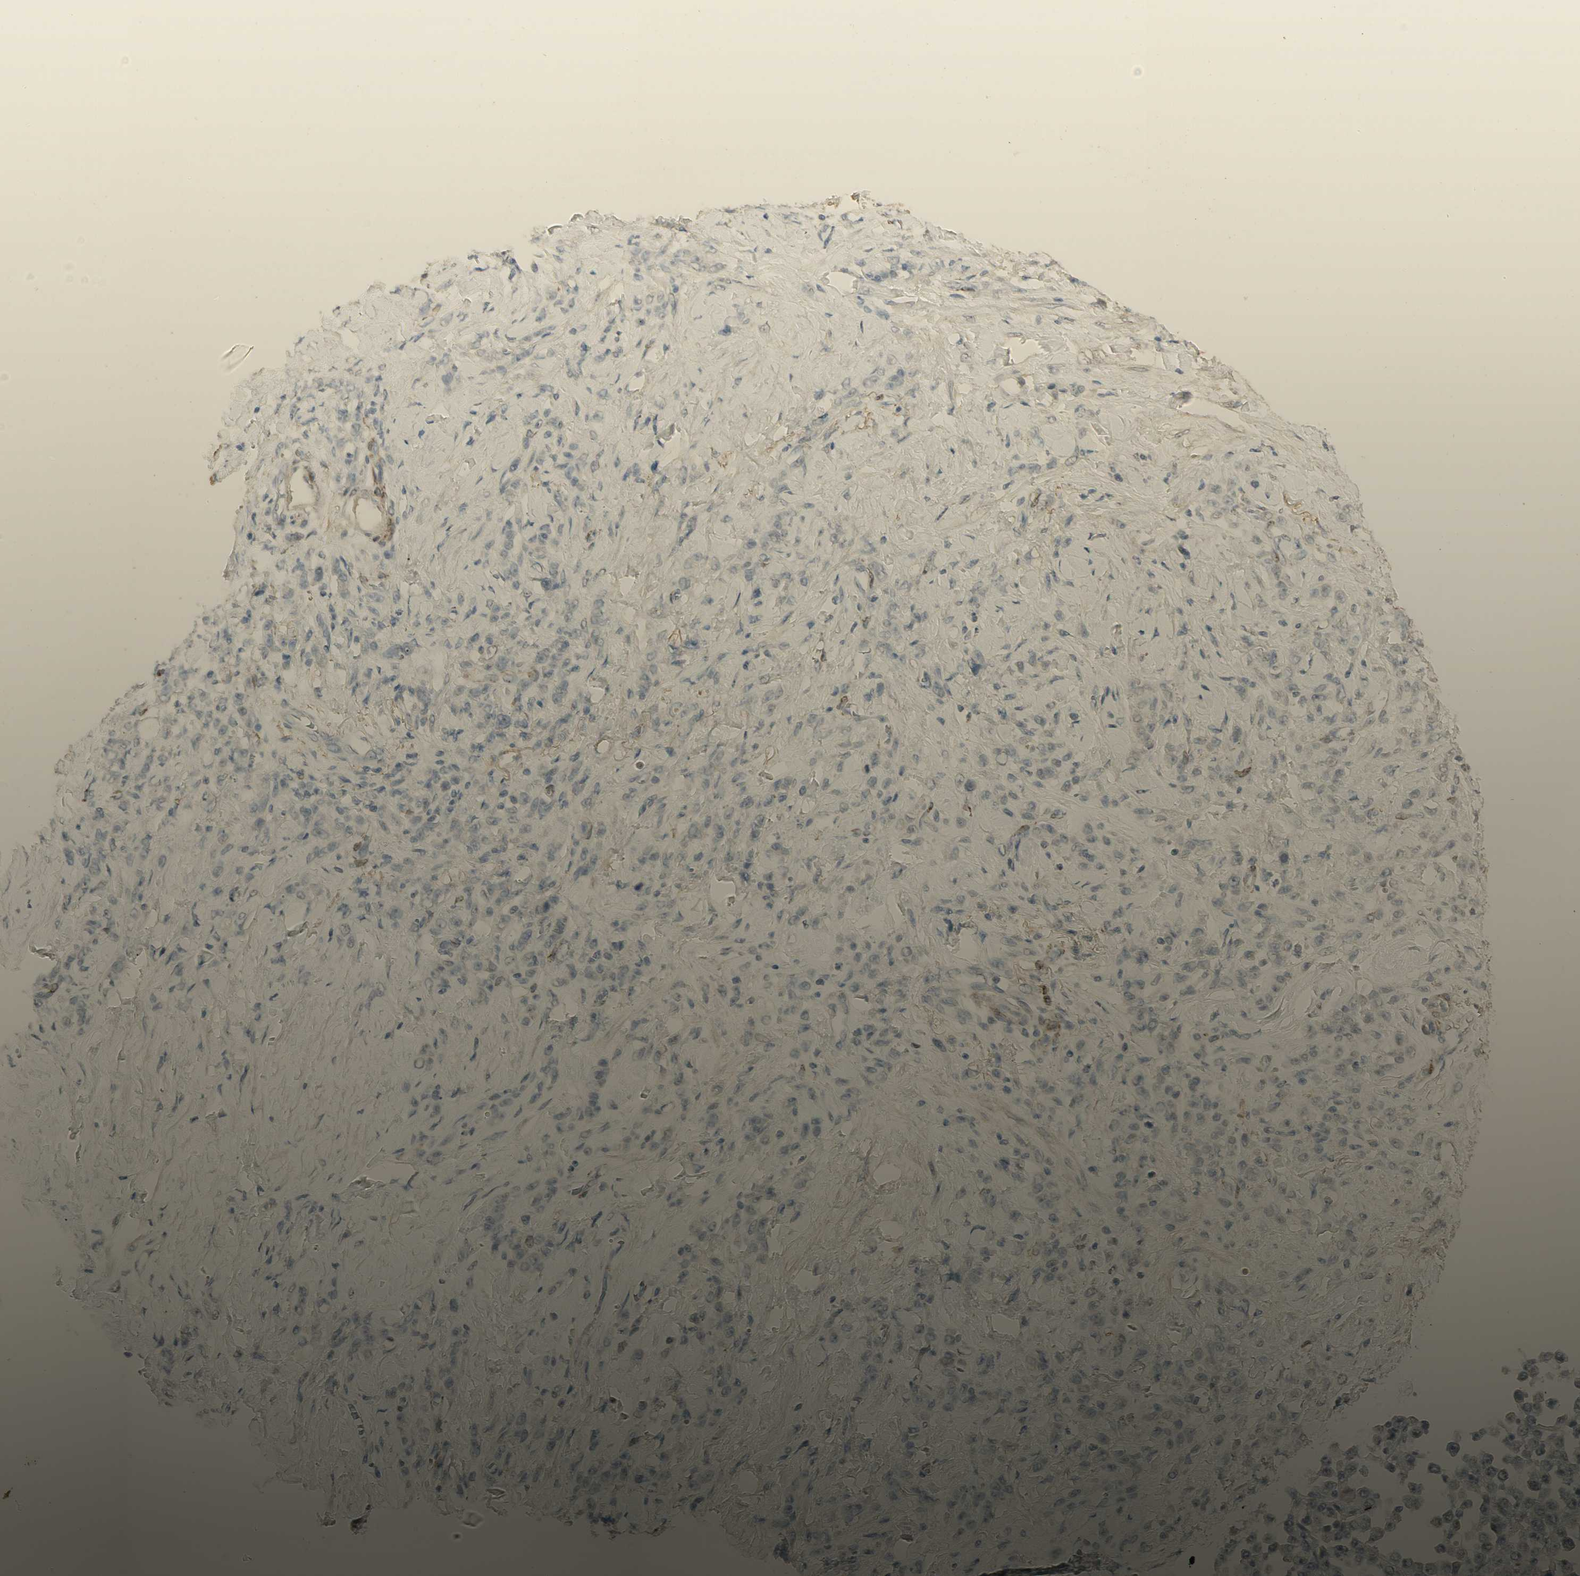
{"staining": {"intensity": "negative", "quantity": "none", "location": "none"}, "tissue": "stomach cancer", "cell_type": "Tumor cells", "image_type": "cancer", "snomed": [{"axis": "morphology", "description": "Adenocarcinoma, NOS"}, {"axis": "topography", "description": "Stomach"}], "caption": "Tumor cells show no significant protein positivity in stomach cancer.", "gene": "MUC3A", "patient": {"sex": "male", "age": 82}}